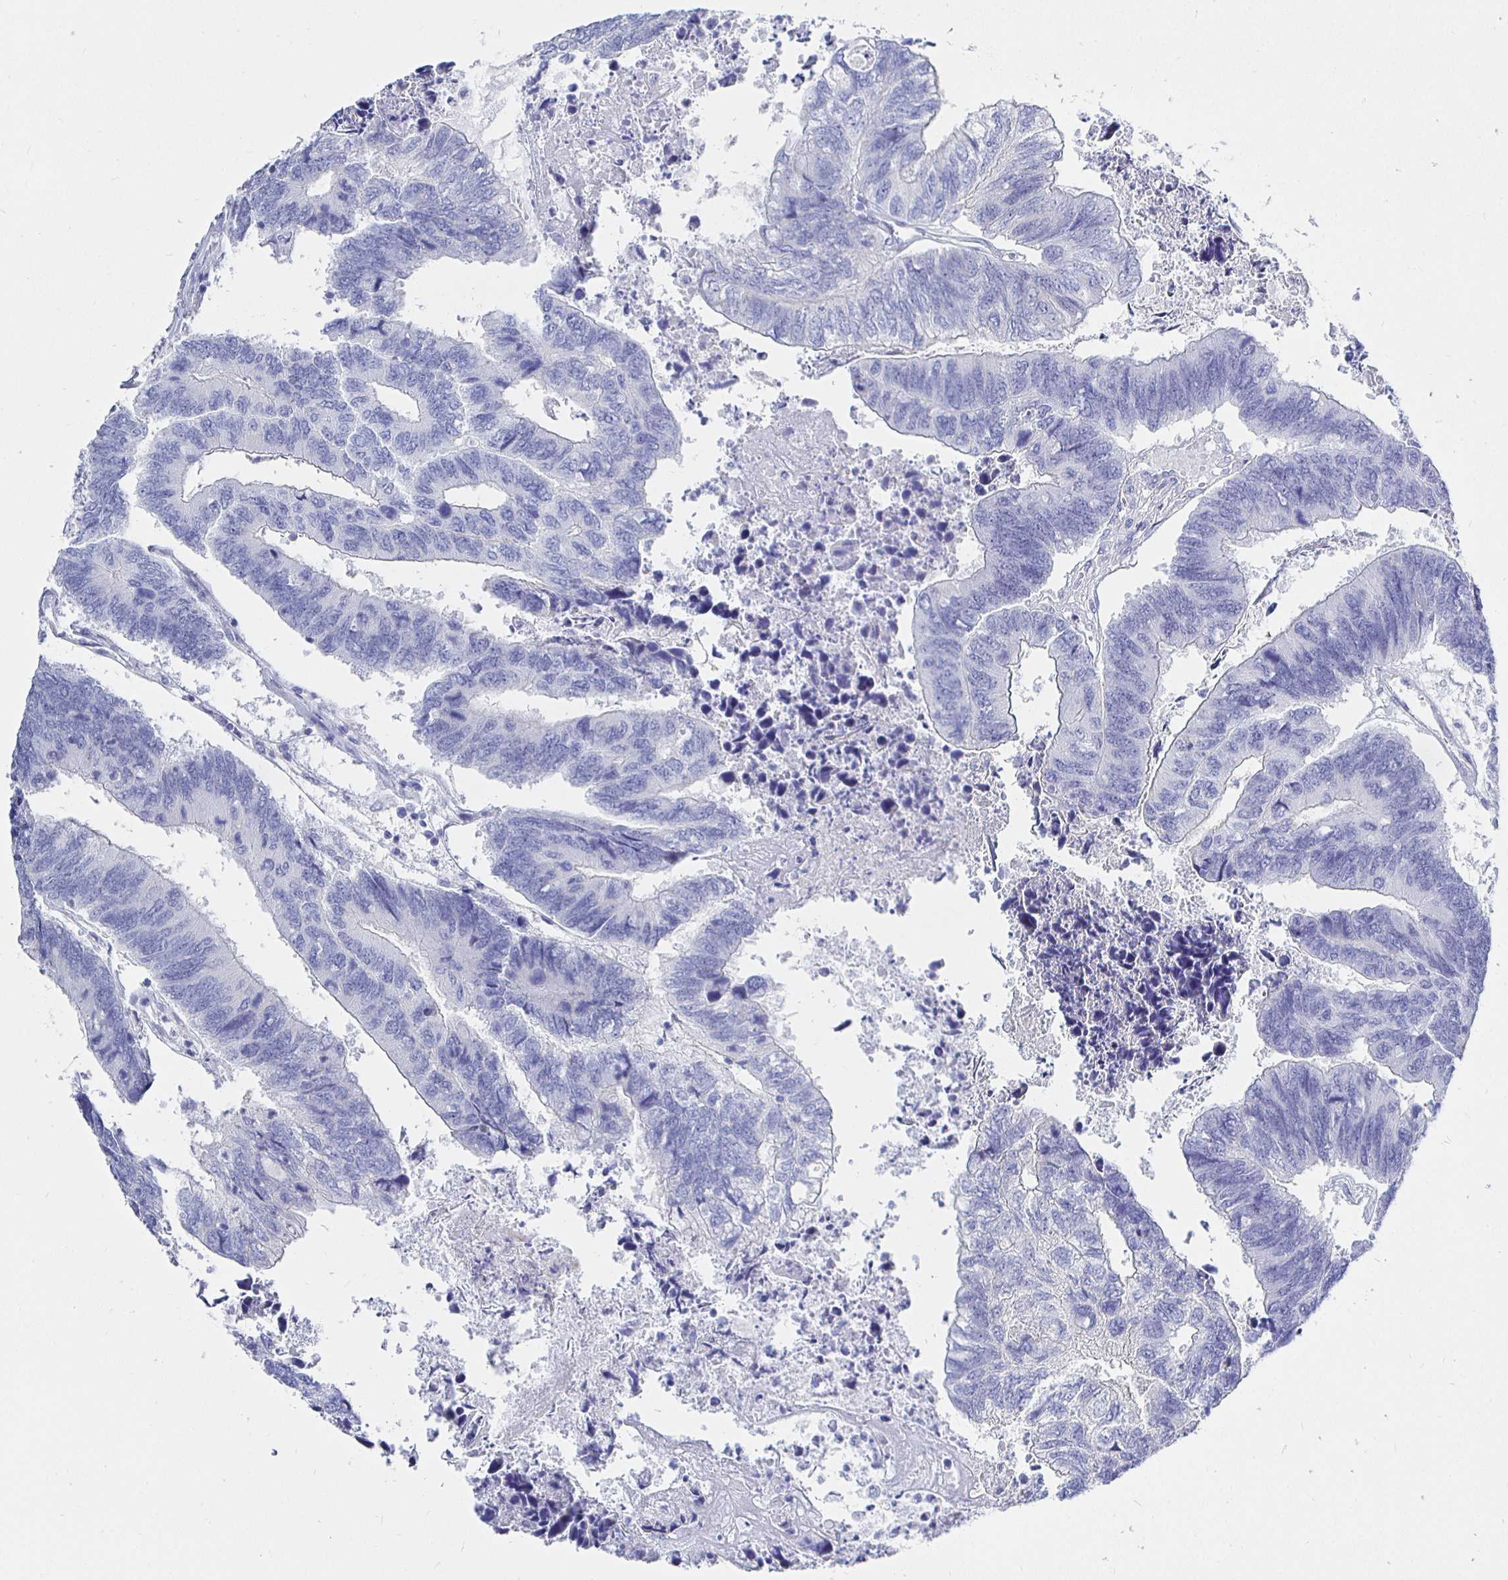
{"staining": {"intensity": "negative", "quantity": "none", "location": "none"}, "tissue": "colorectal cancer", "cell_type": "Tumor cells", "image_type": "cancer", "snomed": [{"axis": "morphology", "description": "Adenocarcinoma, NOS"}, {"axis": "topography", "description": "Colon"}], "caption": "Human colorectal cancer stained for a protein using IHC demonstrates no expression in tumor cells.", "gene": "UMOD", "patient": {"sex": "female", "age": 67}}